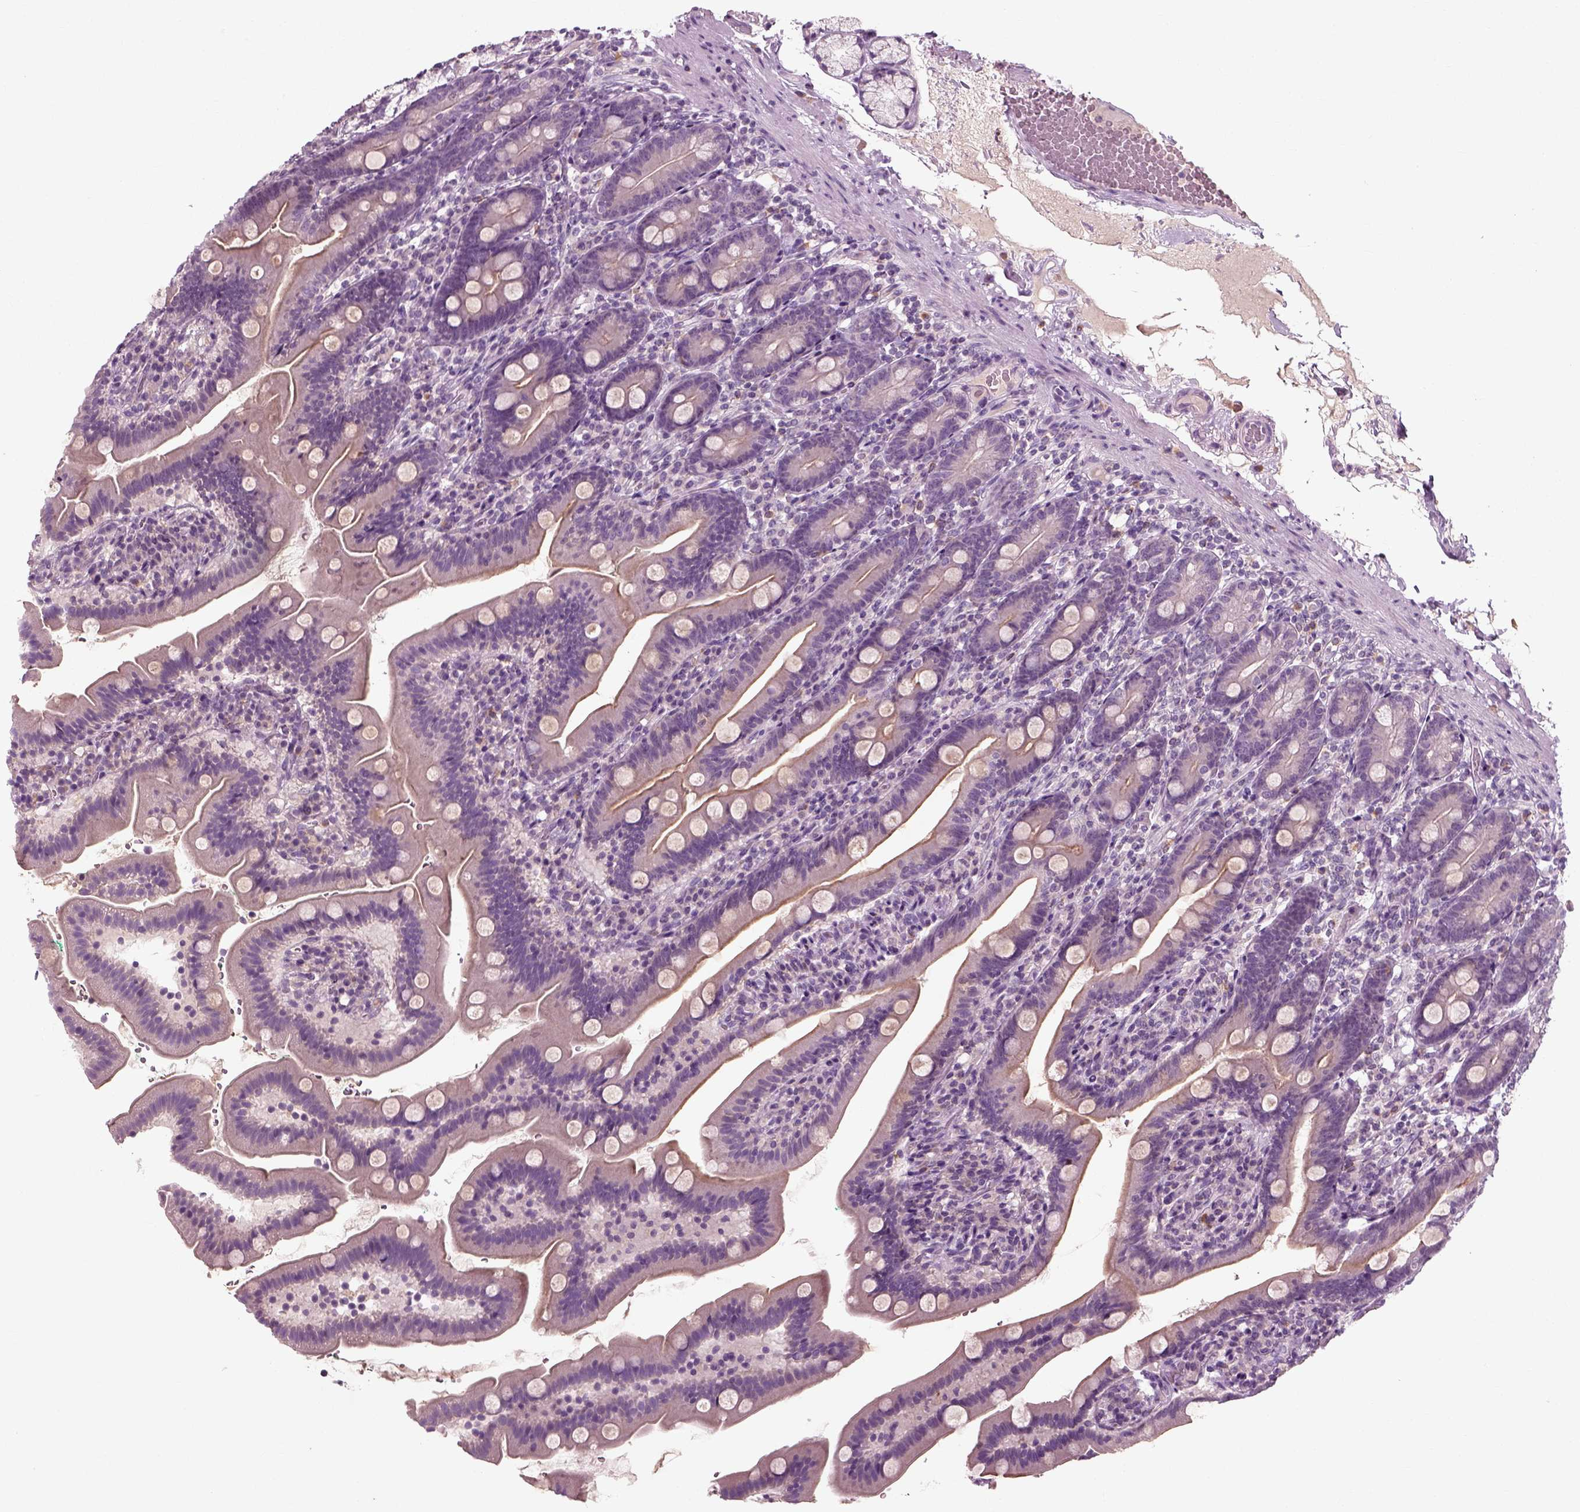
{"staining": {"intensity": "moderate", "quantity": "25%-75%", "location": "cytoplasmic/membranous"}, "tissue": "duodenum", "cell_type": "Glandular cells", "image_type": "normal", "snomed": [{"axis": "morphology", "description": "Normal tissue, NOS"}, {"axis": "topography", "description": "Duodenum"}], "caption": "Moderate cytoplasmic/membranous protein expression is appreciated in approximately 25%-75% of glandular cells in duodenum.", "gene": "RND2", "patient": {"sex": "female", "age": 67}}